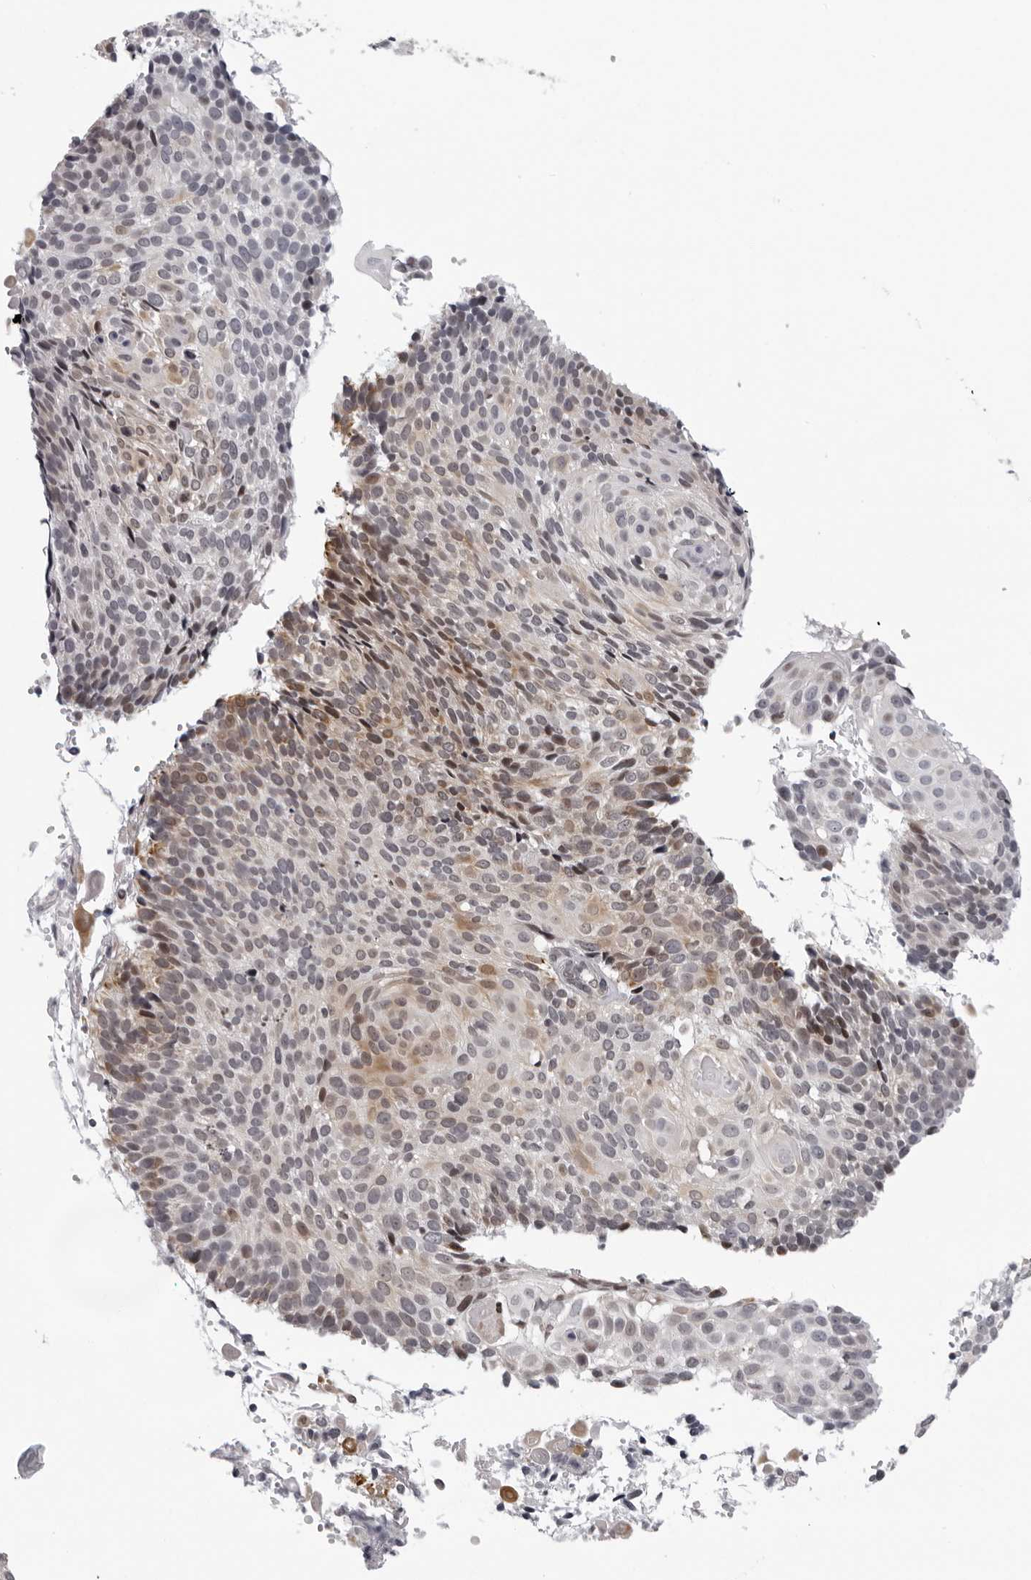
{"staining": {"intensity": "moderate", "quantity": ">75%", "location": "cytoplasmic/membranous"}, "tissue": "cervical cancer", "cell_type": "Tumor cells", "image_type": "cancer", "snomed": [{"axis": "morphology", "description": "Squamous cell carcinoma, NOS"}, {"axis": "topography", "description": "Cervix"}], "caption": "There is medium levels of moderate cytoplasmic/membranous expression in tumor cells of cervical squamous cell carcinoma, as demonstrated by immunohistochemical staining (brown color).", "gene": "PIP4K2C", "patient": {"sex": "female", "age": 74}}